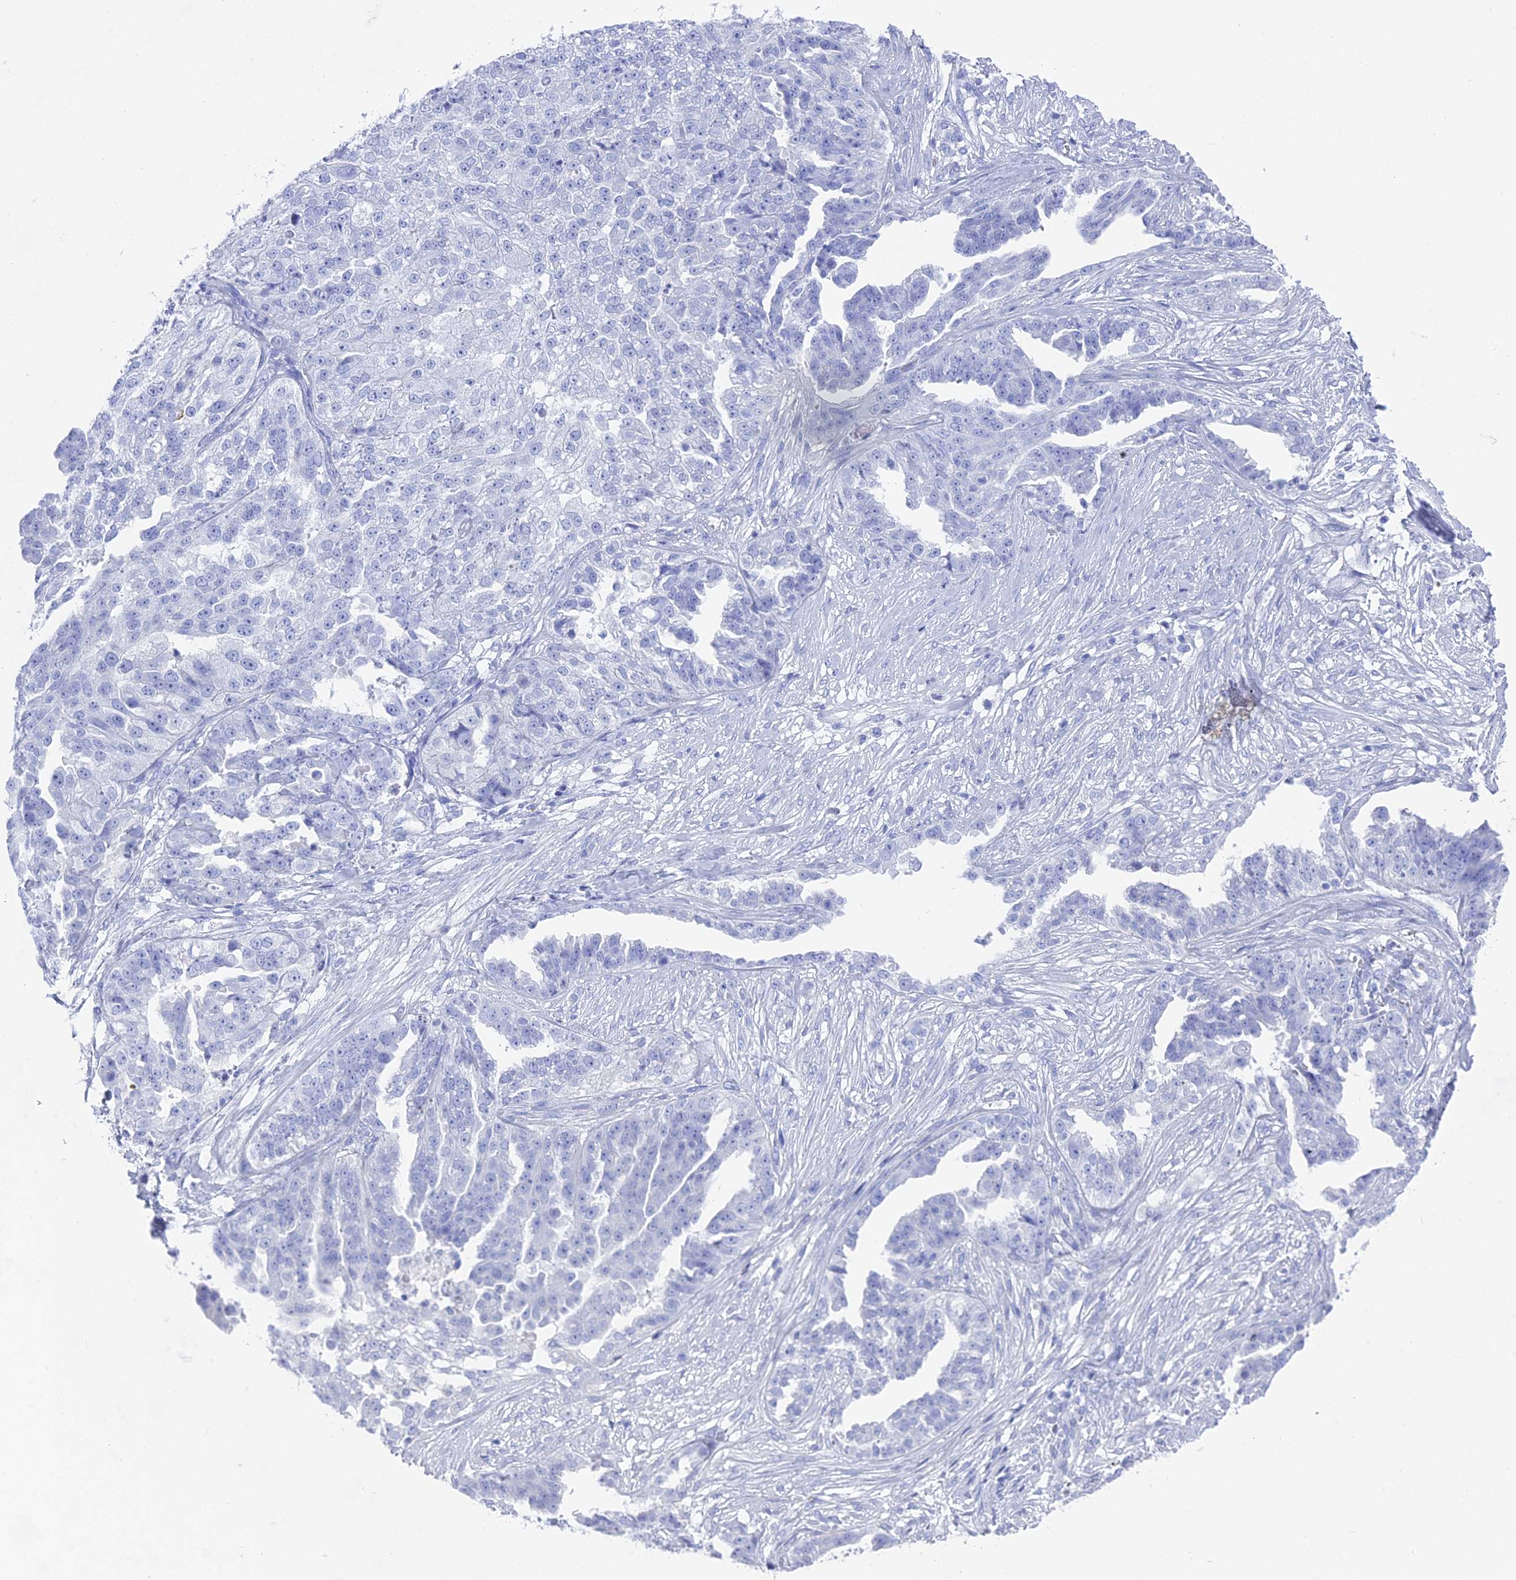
{"staining": {"intensity": "negative", "quantity": "none", "location": "none"}, "tissue": "ovarian cancer", "cell_type": "Tumor cells", "image_type": "cancer", "snomed": [{"axis": "morphology", "description": "Cystadenocarcinoma, serous, NOS"}, {"axis": "topography", "description": "Ovary"}], "caption": "Immunohistochemistry (IHC) image of neoplastic tissue: human ovarian cancer (serous cystadenocarcinoma) stained with DAB (3,3'-diaminobenzidine) reveals no significant protein expression in tumor cells.", "gene": "ENPP3", "patient": {"sex": "female", "age": 58}}